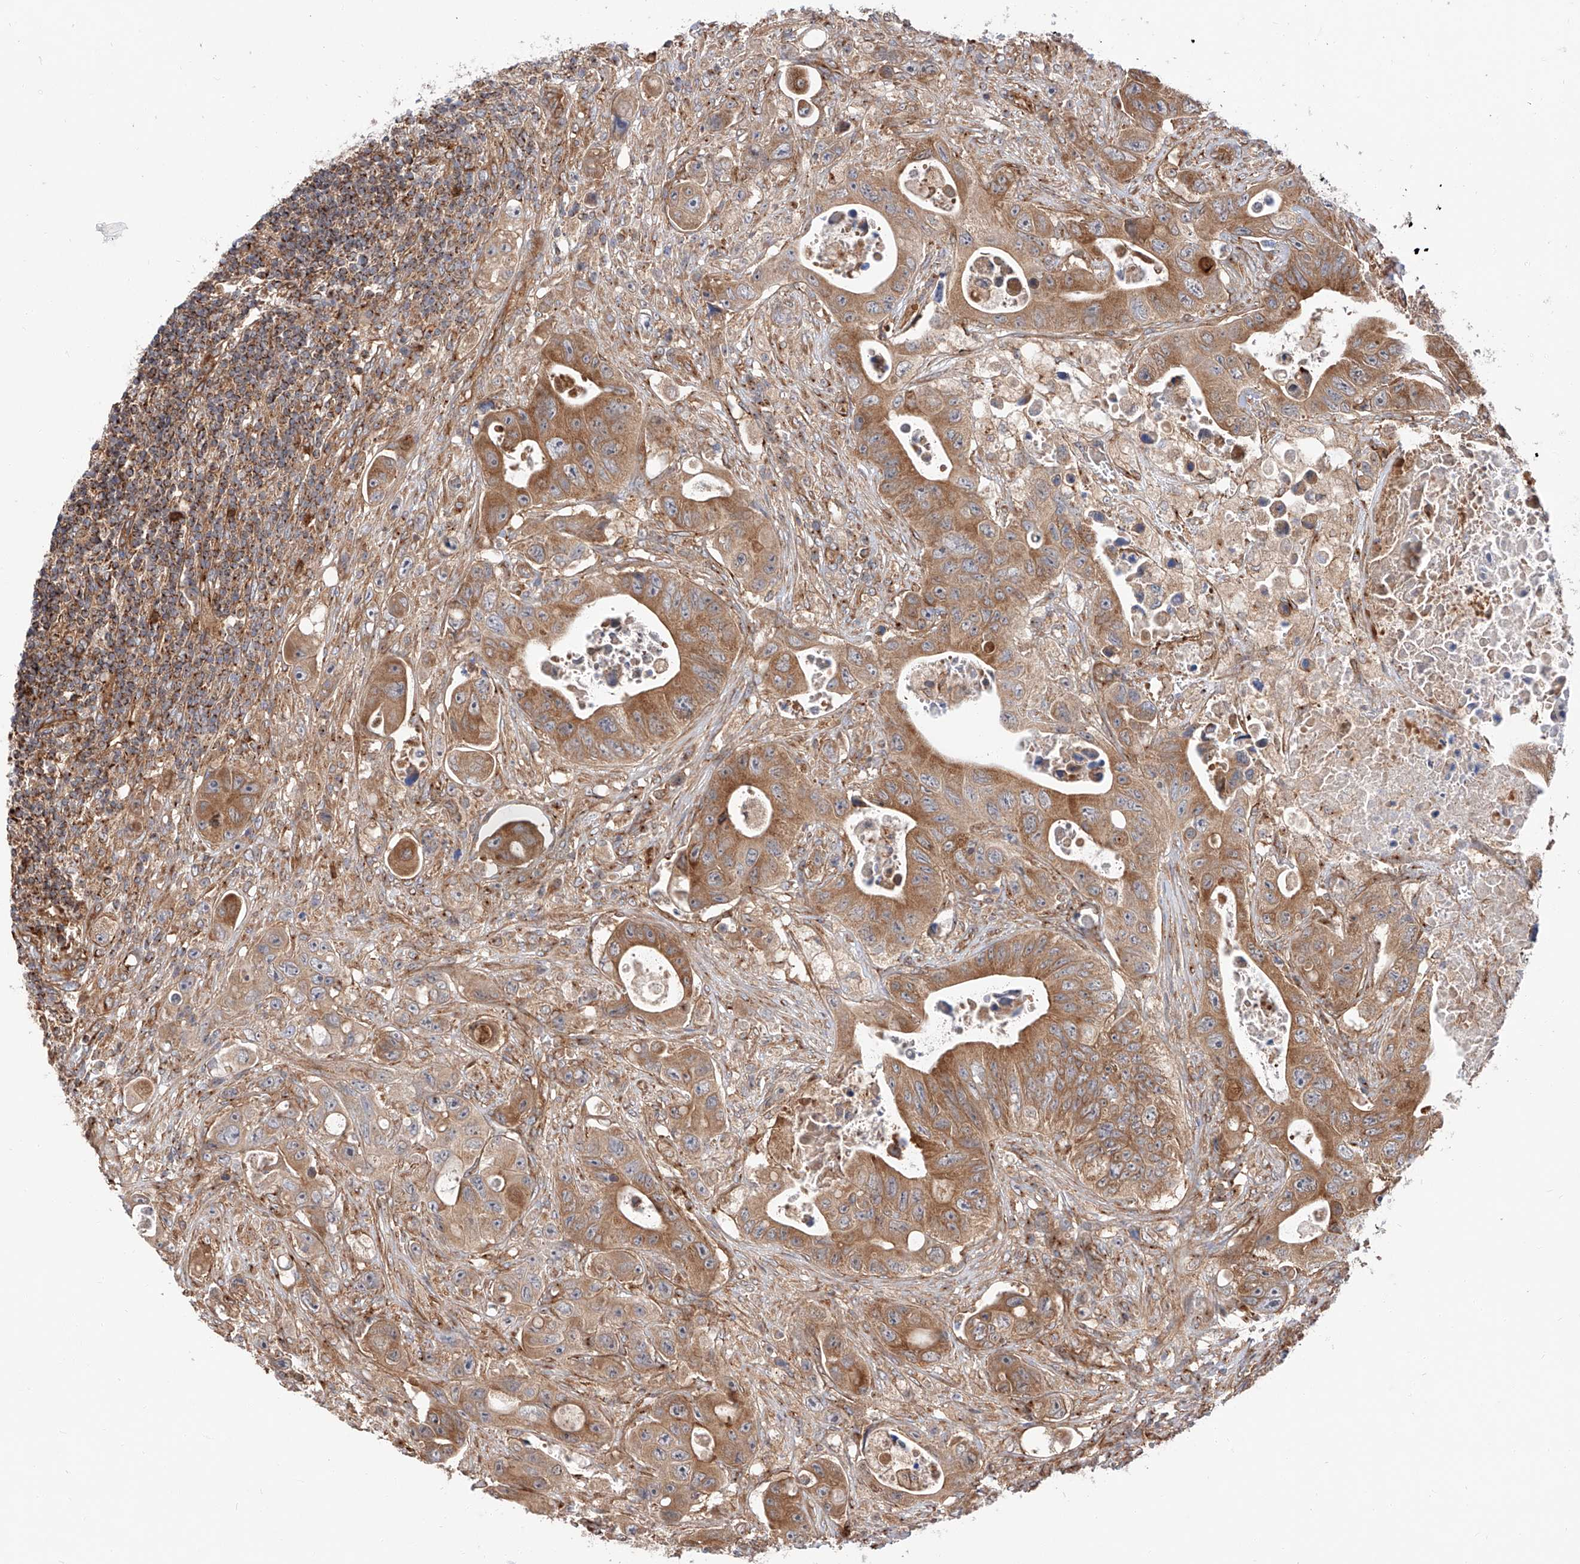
{"staining": {"intensity": "moderate", "quantity": ">75%", "location": "cytoplasmic/membranous"}, "tissue": "colorectal cancer", "cell_type": "Tumor cells", "image_type": "cancer", "snomed": [{"axis": "morphology", "description": "Adenocarcinoma, NOS"}, {"axis": "topography", "description": "Colon"}], "caption": "IHC of adenocarcinoma (colorectal) shows medium levels of moderate cytoplasmic/membranous staining in approximately >75% of tumor cells. The staining is performed using DAB brown chromogen to label protein expression. The nuclei are counter-stained blue using hematoxylin.", "gene": "ISCA2", "patient": {"sex": "female", "age": 46}}